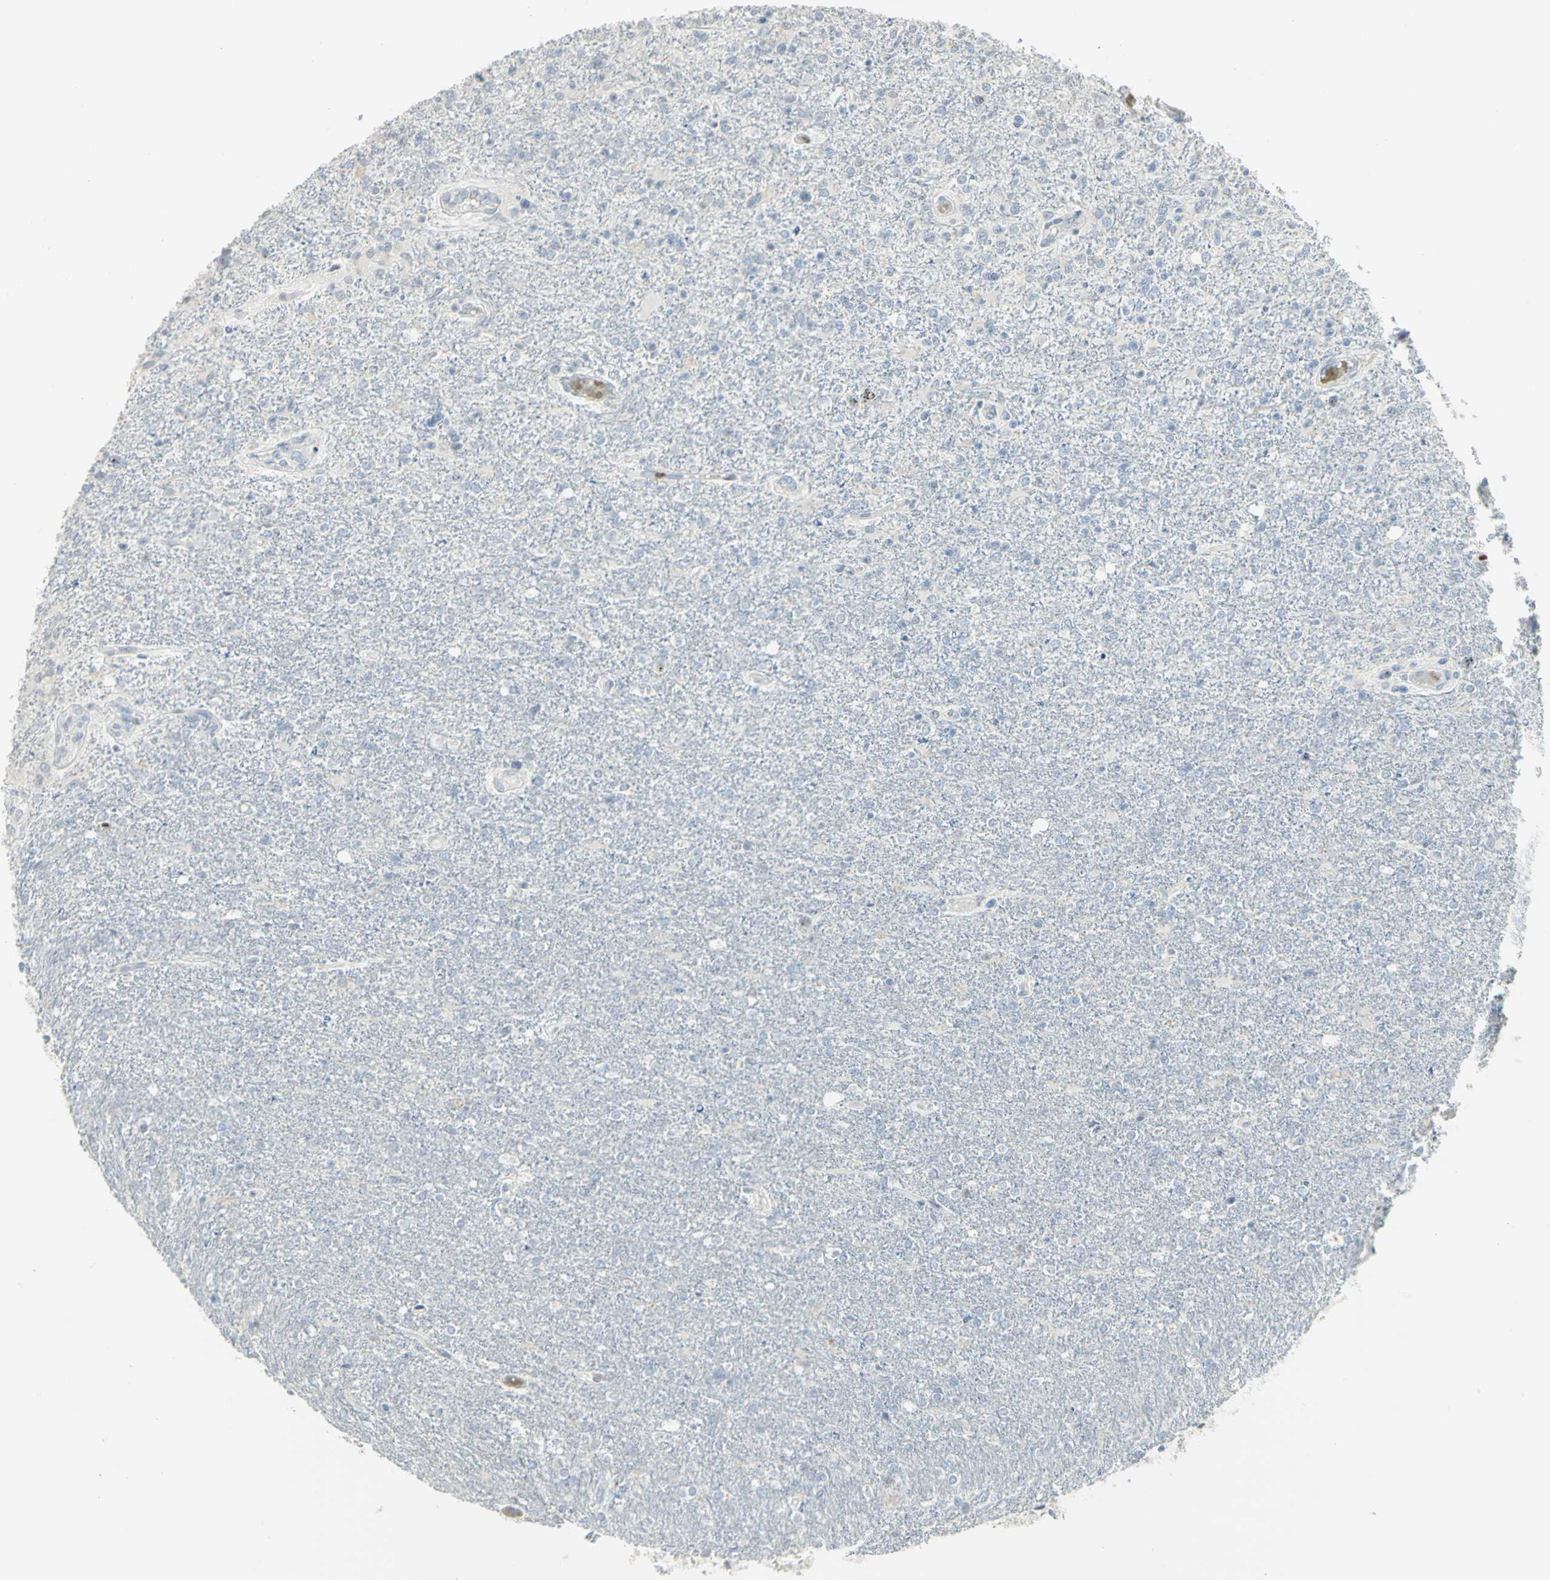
{"staining": {"intensity": "negative", "quantity": "none", "location": "none"}, "tissue": "glioma", "cell_type": "Tumor cells", "image_type": "cancer", "snomed": [{"axis": "morphology", "description": "Glioma, malignant, High grade"}, {"axis": "topography", "description": "Cerebral cortex"}], "caption": "Histopathology image shows no protein expression in tumor cells of glioma tissue.", "gene": "BCL6", "patient": {"sex": "male", "age": 76}}